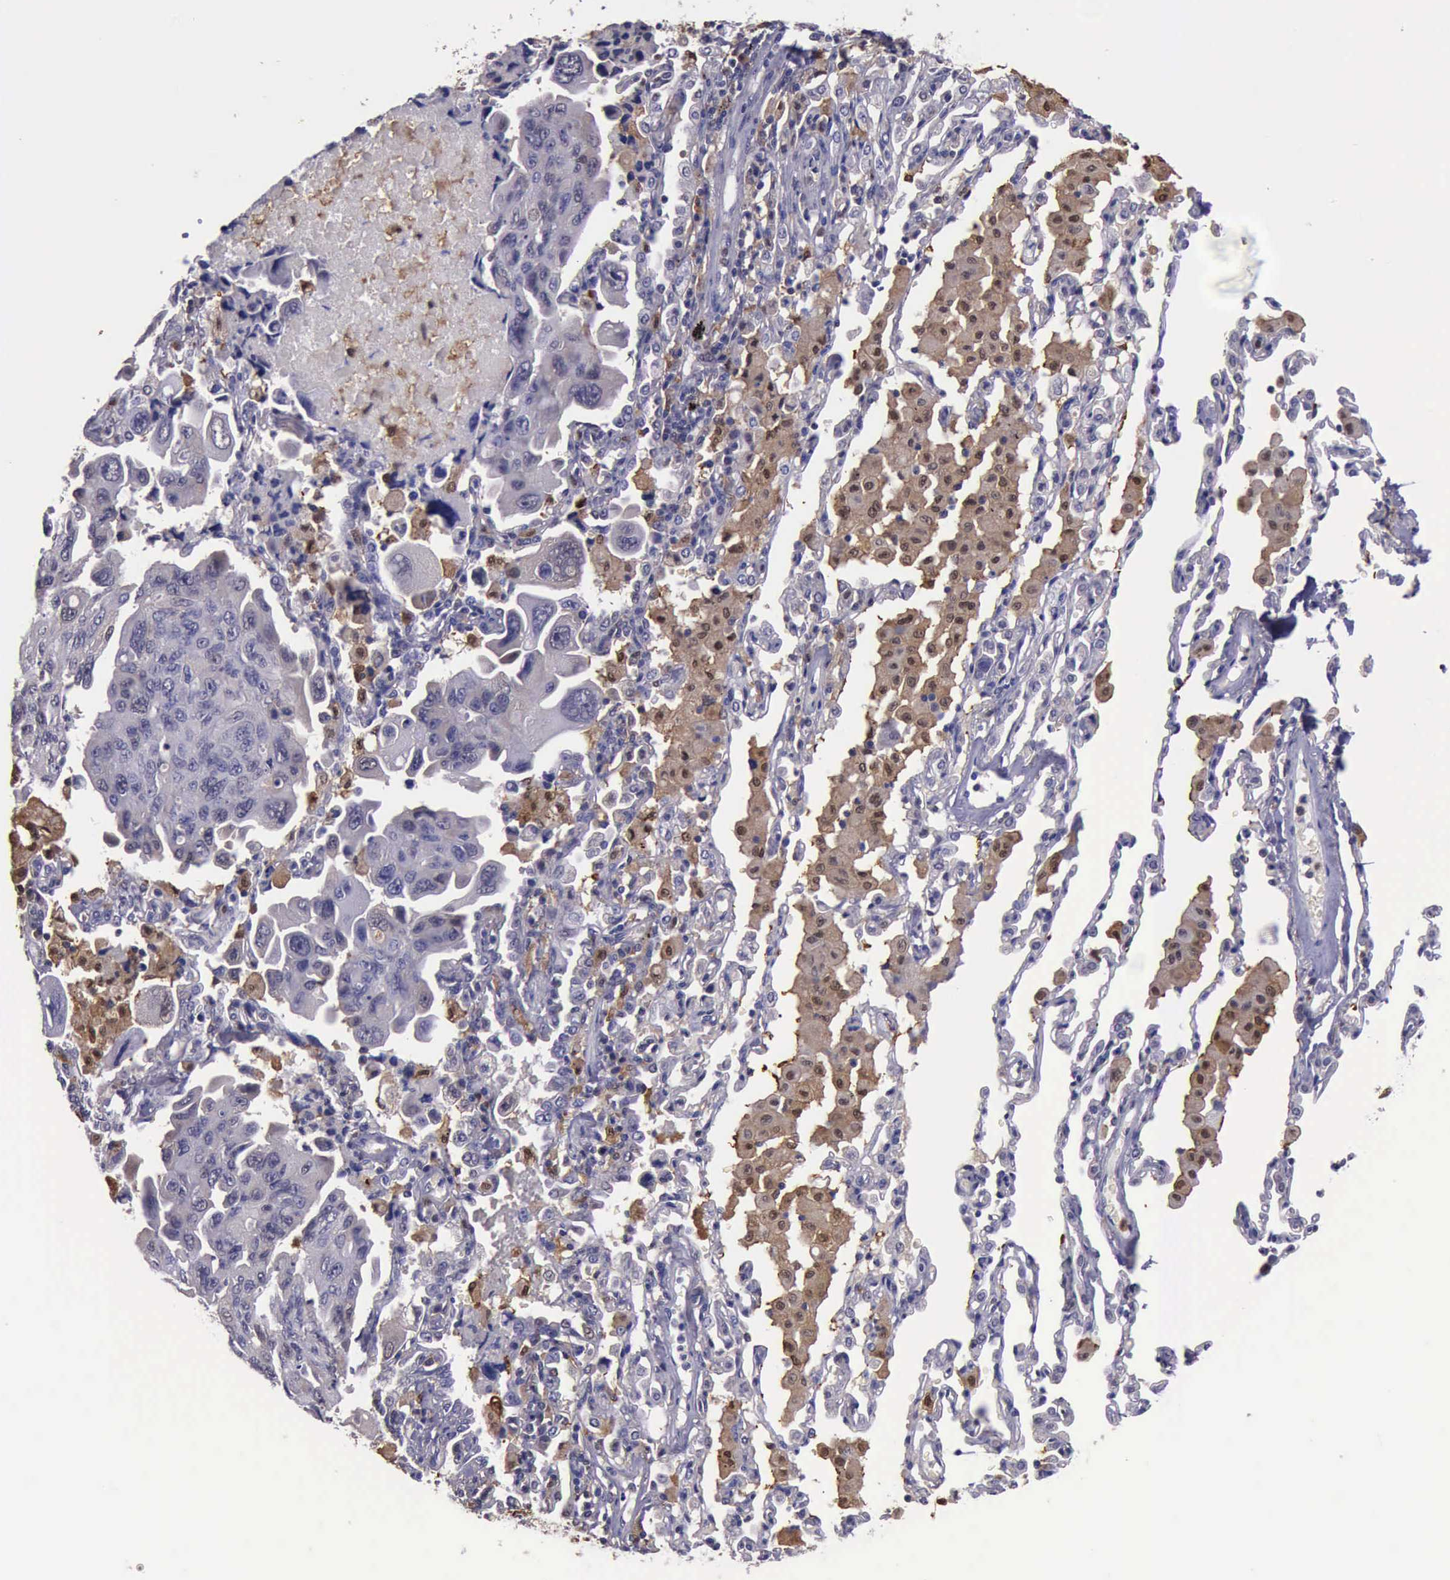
{"staining": {"intensity": "moderate", "quantity": "<25%", "location": "nuclear"}, "tissue": "lung cancer", "cell_type": "Tumor cells", "image_type": "cancer", "snomed": [{"axis": "morphology", "description": "Adenocarcinoma, NOS"}, {"axis": "topography", "description": "Lung"}], "caption": "Lung cancer stained for a protein (brown) exhibits moderate nuclear positive expression in approximately <25% of tumor cells.", "gene": "TYMP", "patient": {"sex": "male", "age": 64}}